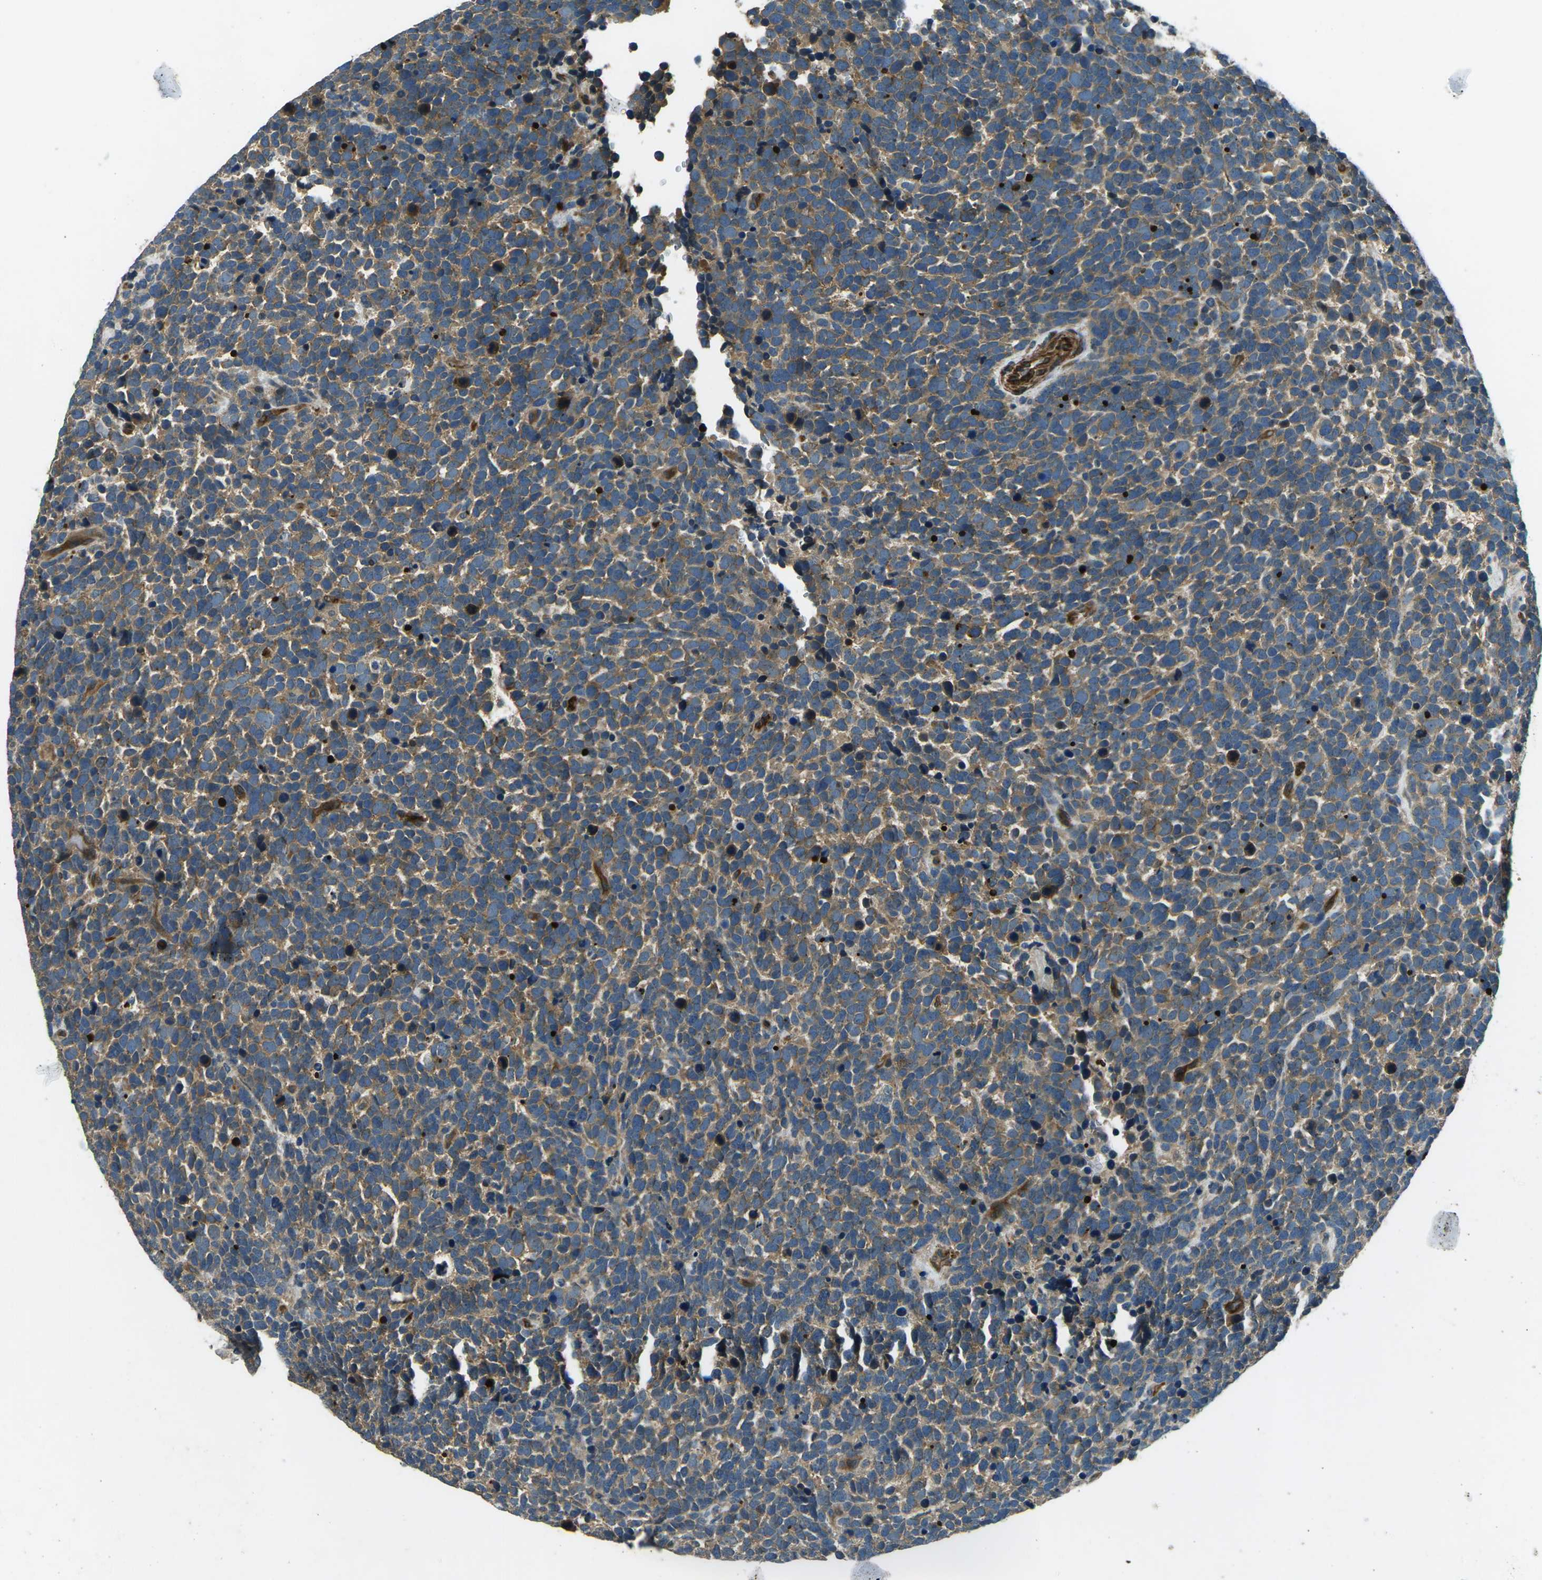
{"staining": {"intensity": "moderate", "quantity": ">75%", "location": "cytoplasmic/membranous"}, "tissue": "urothelial cancer", "cell_type": "Tumor cells", "image_type": "cancer", "snomed": [{"axis": "morphology", "description": "Urothelial carcinoma, High grade"}, {"axis": "topography", "description": "Urinary bladder"}], "caption": "This photomicrograph demonstrates urothelial cancer stained with immunohistochemistry to label a protein in brown. The cytoplasmic/membranous of tumor cells show moderate positivity for the protein. Nuclei are counter-stained blue.", "gene": "AFAP1", "patient": {"sex": "female", "age": 82}}